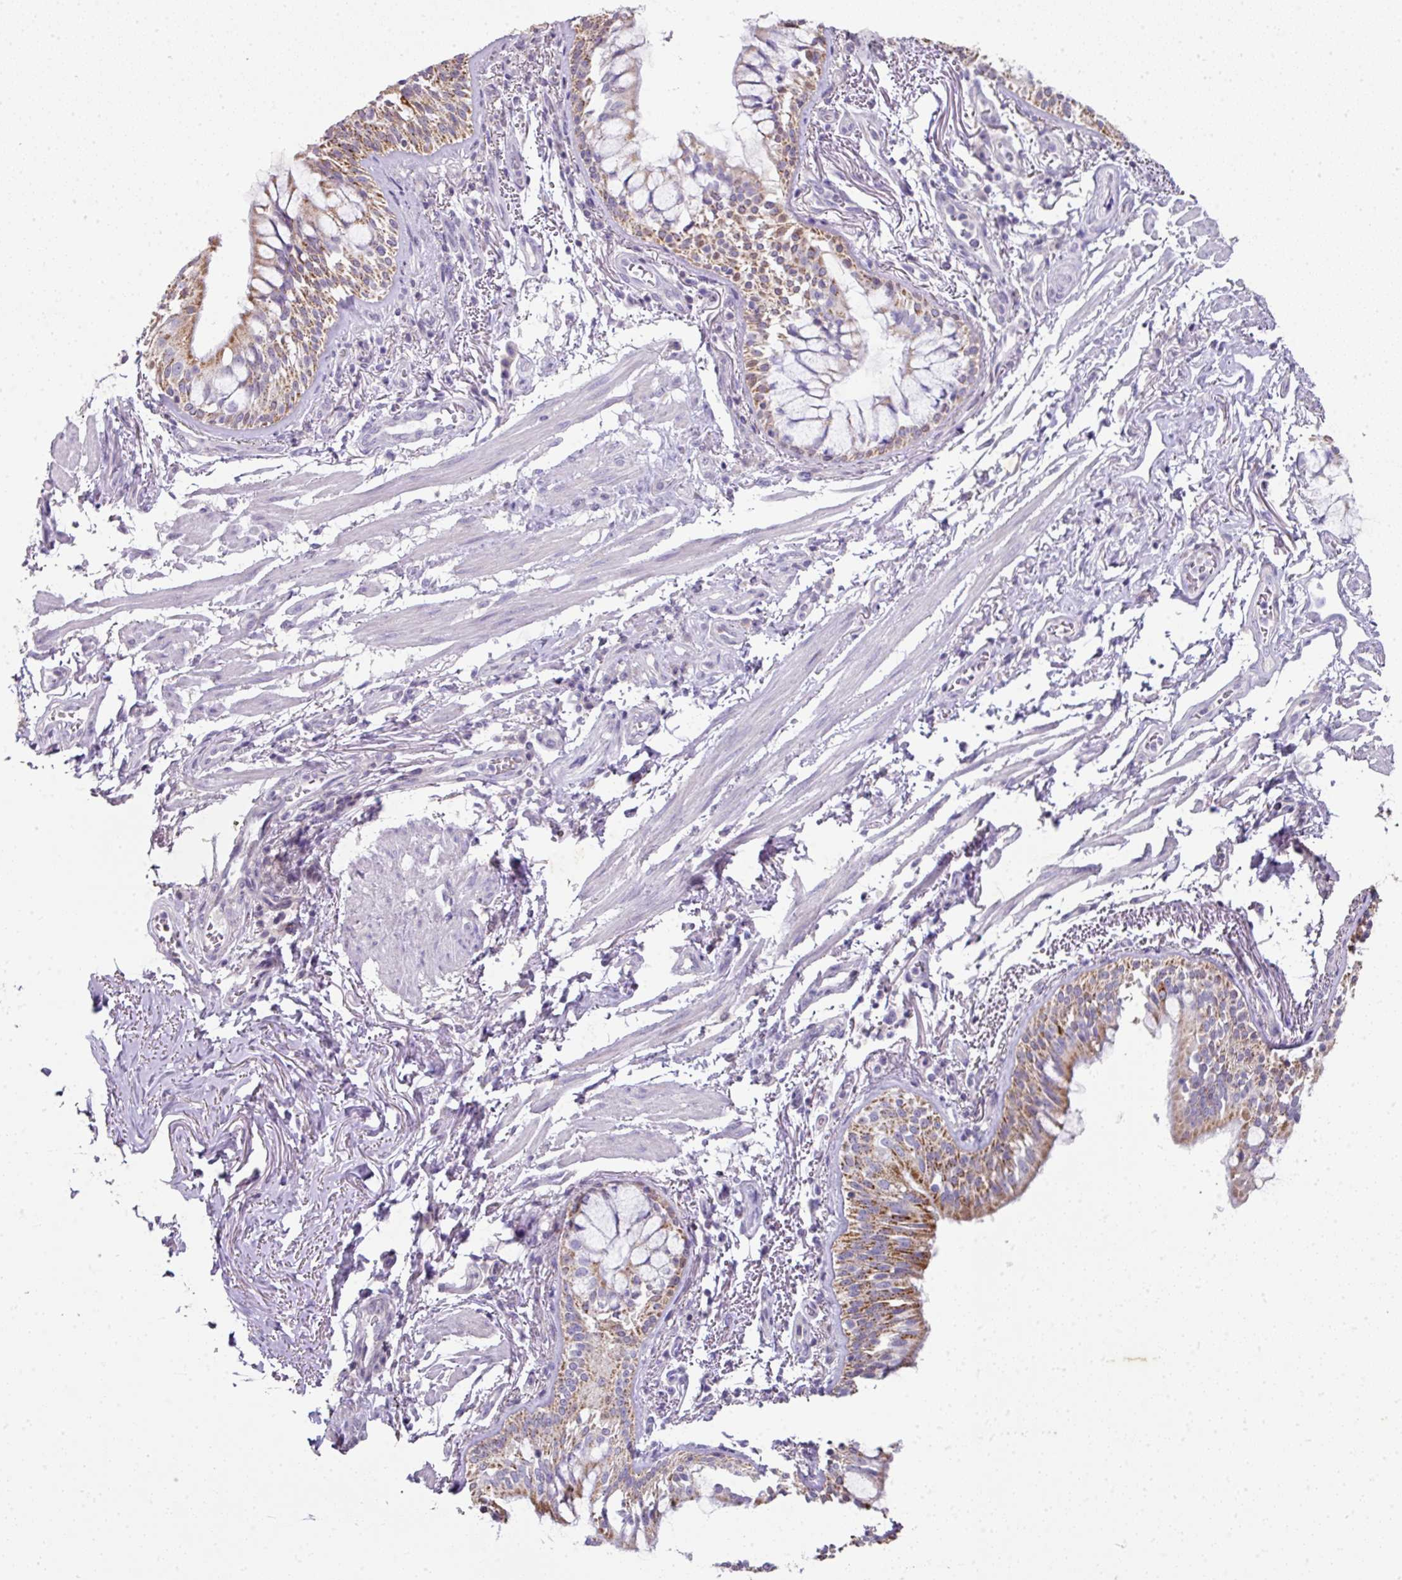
{"staining": {"intensity": "moderate", "quantity": ">75%", "location": "cytoplasmic/membranous"}, "tissue": "bronchus", "cell_type": "Respiratory epithelial cells", "image_type": "normal", "snomed": [{"axis": "morphology", "description": "Normal tissue, NOS"}, {"axis": "topography", "description": "Bronchus"}], "caption": "Moderate cytoplasmic/membranous expression is appreciated in about >75% of respiratory epithelial cells in normal bronchus.", "gene": "ANKRD18A", "patient": {"sex": "male", "age": 70}}